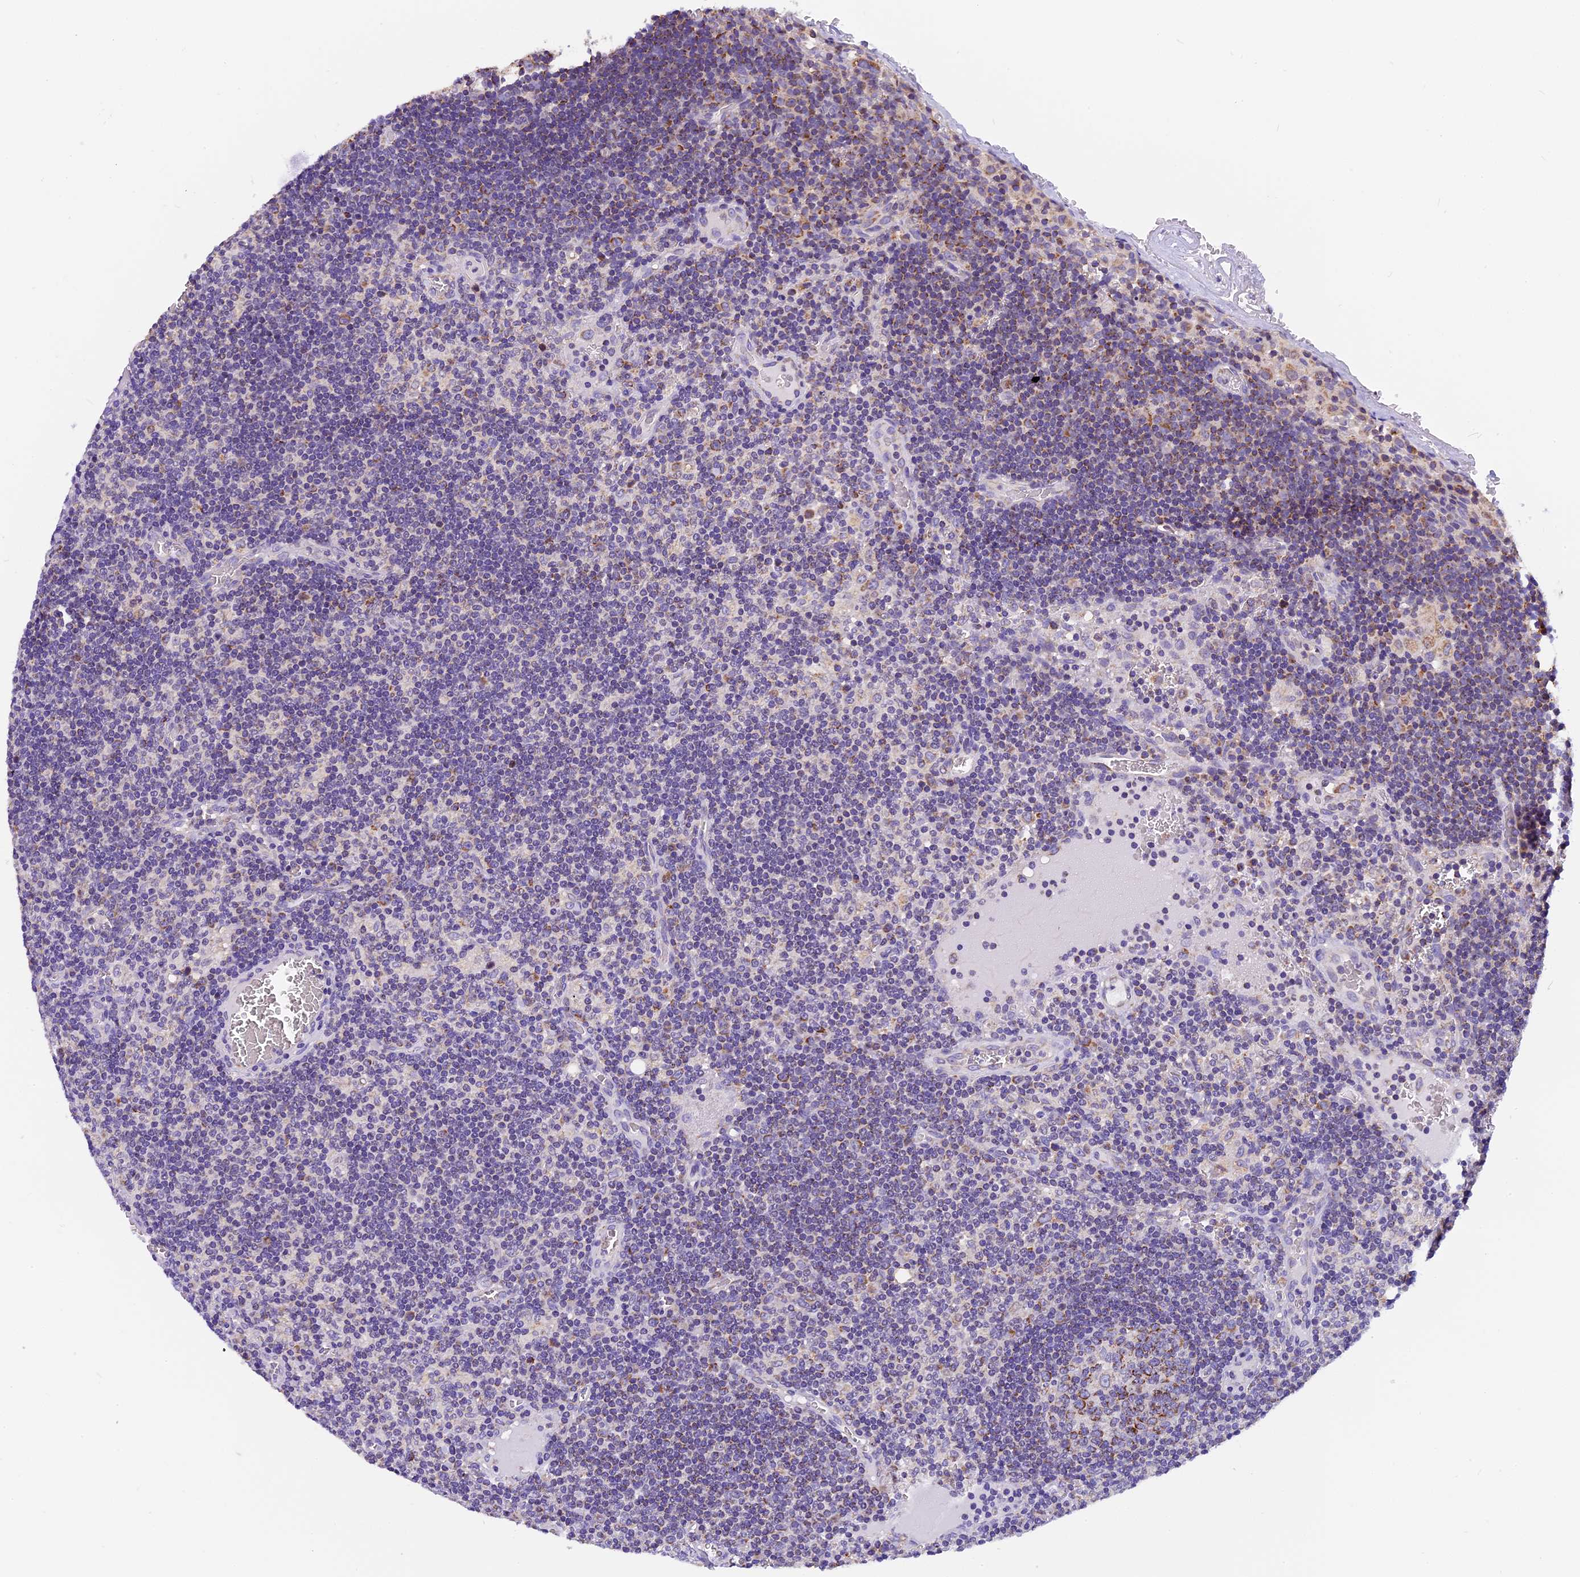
{"staining": {"intensity": "moderate", "quantity": "<25%", "location": "cytoplasmic/membranous"}, "tissue": "lymph node", "cell_type": "Germinal center cells", "image_type": "normal", "snomed": [{"axis": "morphology", "description": "Normal tissue, NOS"}, {"axis": "topography", "description": "Lymph node"}], "caption": "The histopathology image reveals immunohistochemical staining of benign lymph node. There is moderate cytoplasmic/membranous expression is present in approximately <25% of germinal center cells.", "gene": "MGME1", "patient": {"sex": "female", "age": 73}}